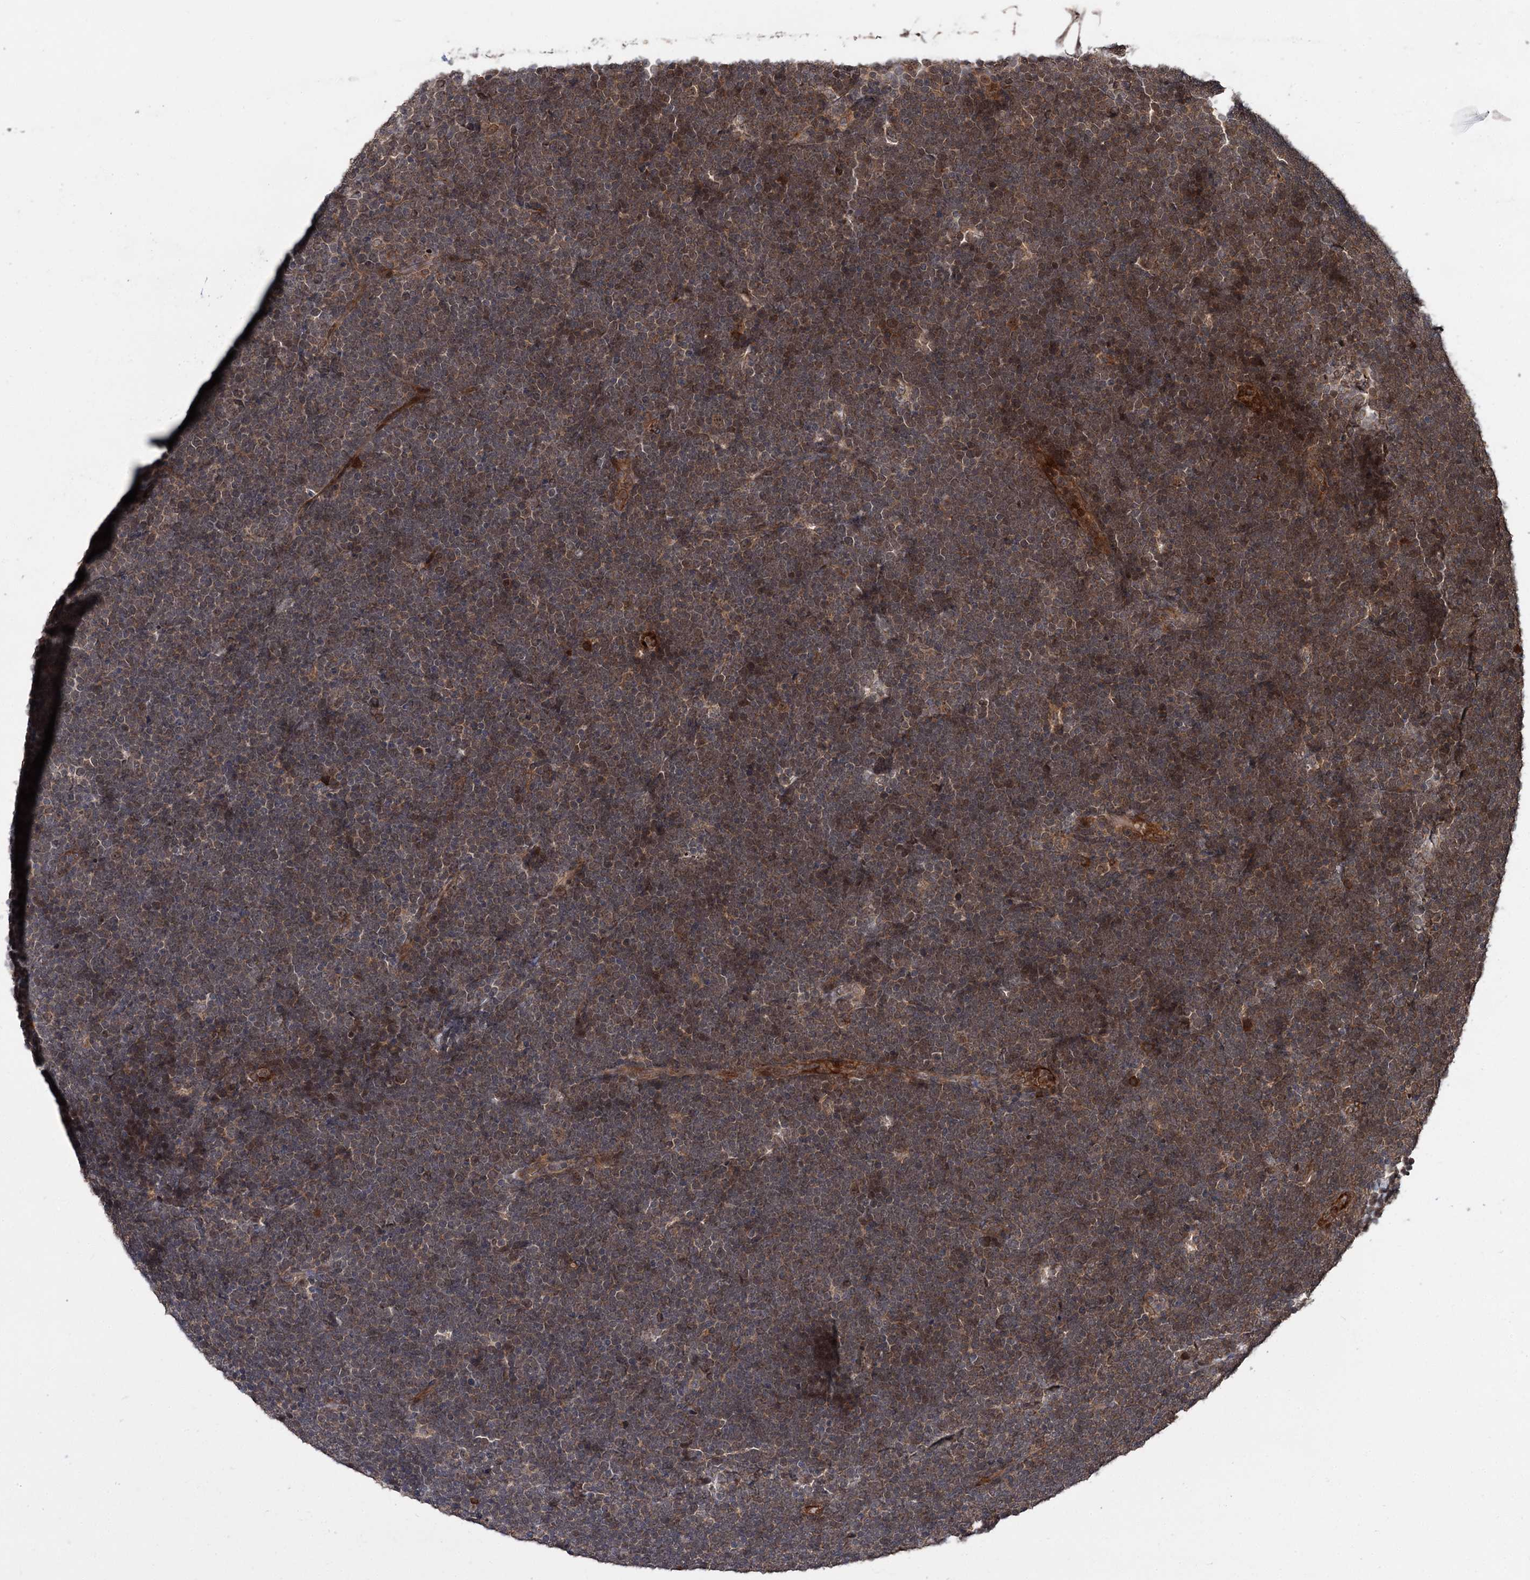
{"staining": {"intensity": "moderate", "quantity": "25%-75%", "location": "cytoplasmic/membranous,nuclear"}, "tissue": "lymphoma", "cell_type": "Tumor cells", "image_type": "cancer", "snomed": [{"axis": "morphology", "description": "Malignant lymphoma, non-Hodgkin's type, High grade"}, {"axis": "topography", "description": "Lymph node"}], "caption": "There is medium levels of moderate cytoplasmic/membranous and nuclear positivity in tumor cells of lymphoma, as demonstrated by immunohistochemical staining (brown color).", "gene": "KANSL2", "patient": {"sex": "male", "age": 13}}